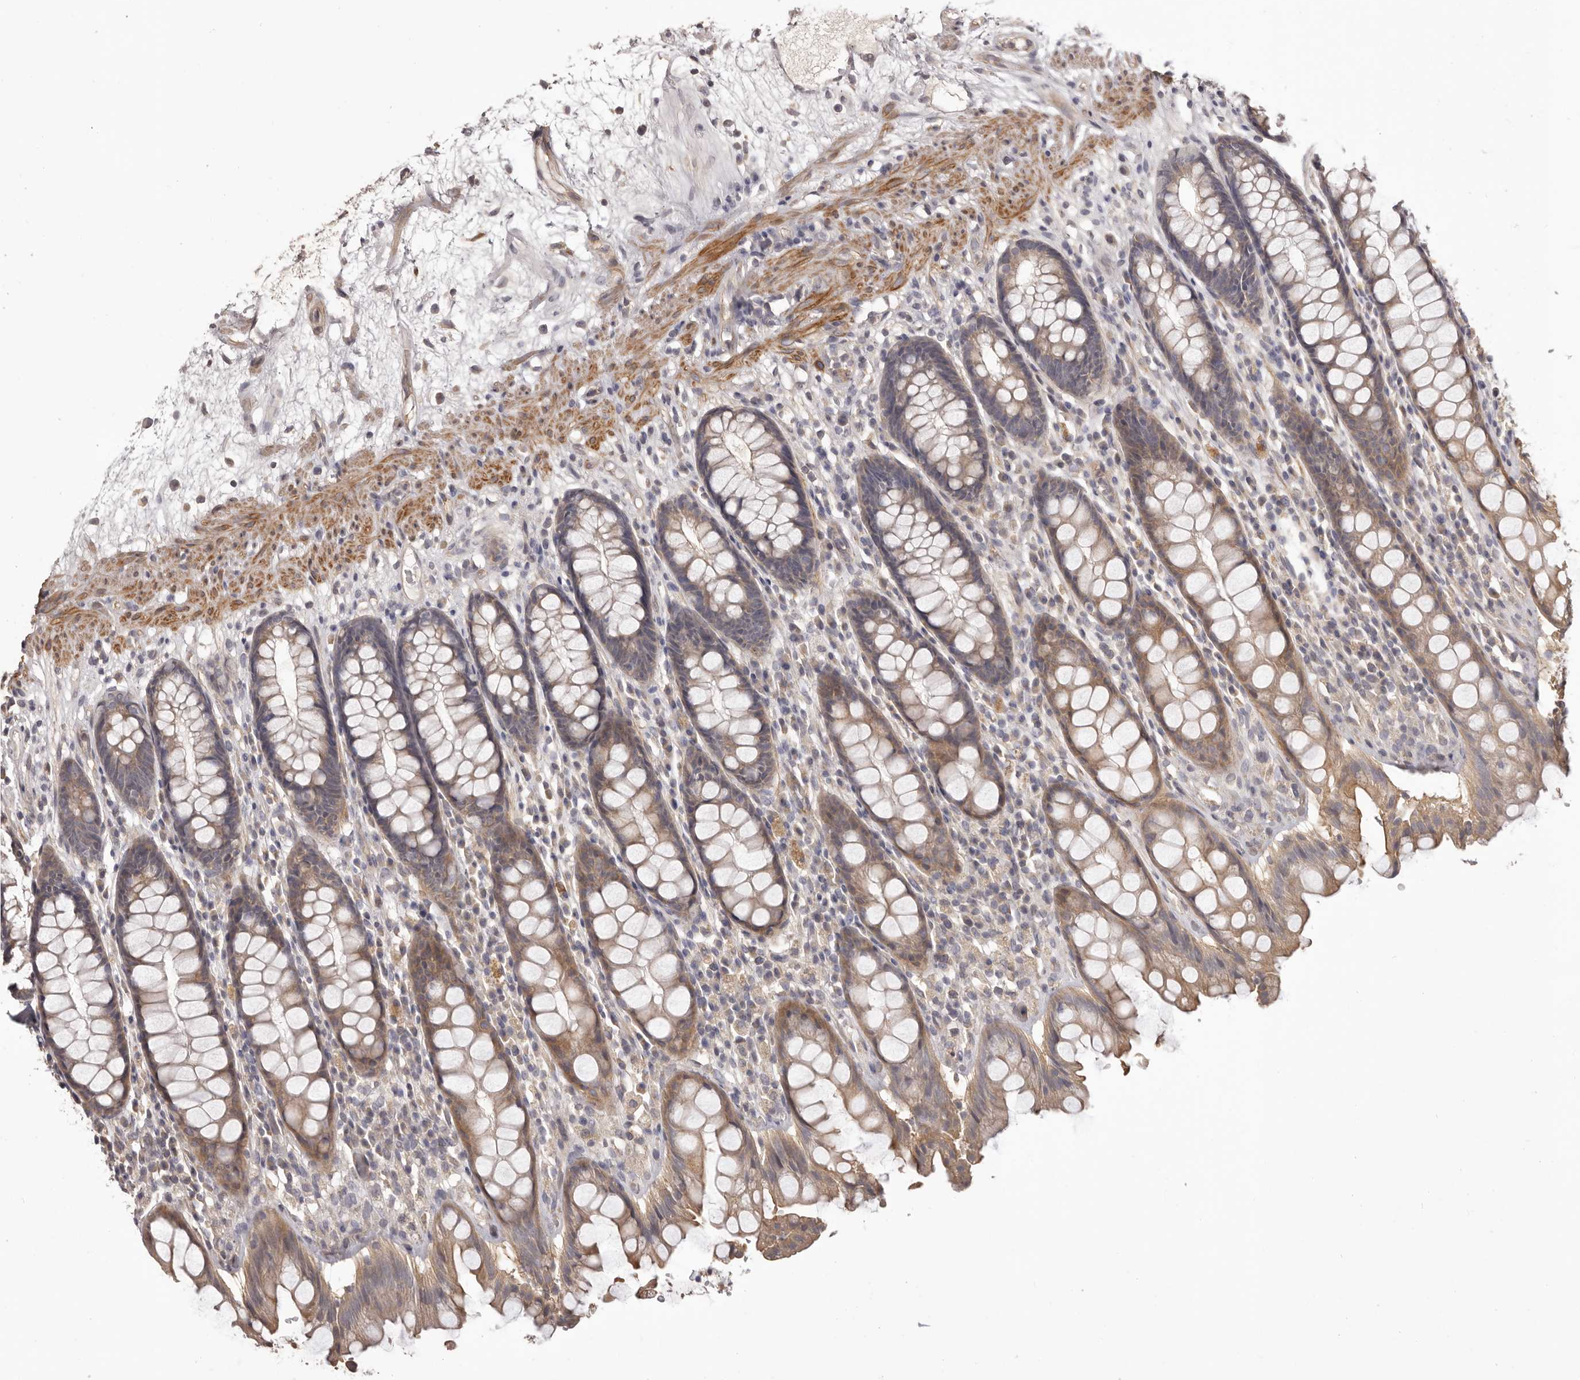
{"staining": {"intensity": "moderate", "quantity": ">75%", "location": "cytoplasmic/membranous"}, "tissue": "rectum", "cell_type": "Glandular cells", "image_type": "normal", "snomed": [{"axis": "morphology", "description": "Normal tissue, NOS"}, {"axis": "topography", "description": "Rectum"}], "caption": "A medium amount of moderate cytoplasmic/membranous staining is appreciated in approximately >75% of glandular cells in normal rectum.", "gene": "HRH1", "patient": {"sex": "male", "age": 64}}